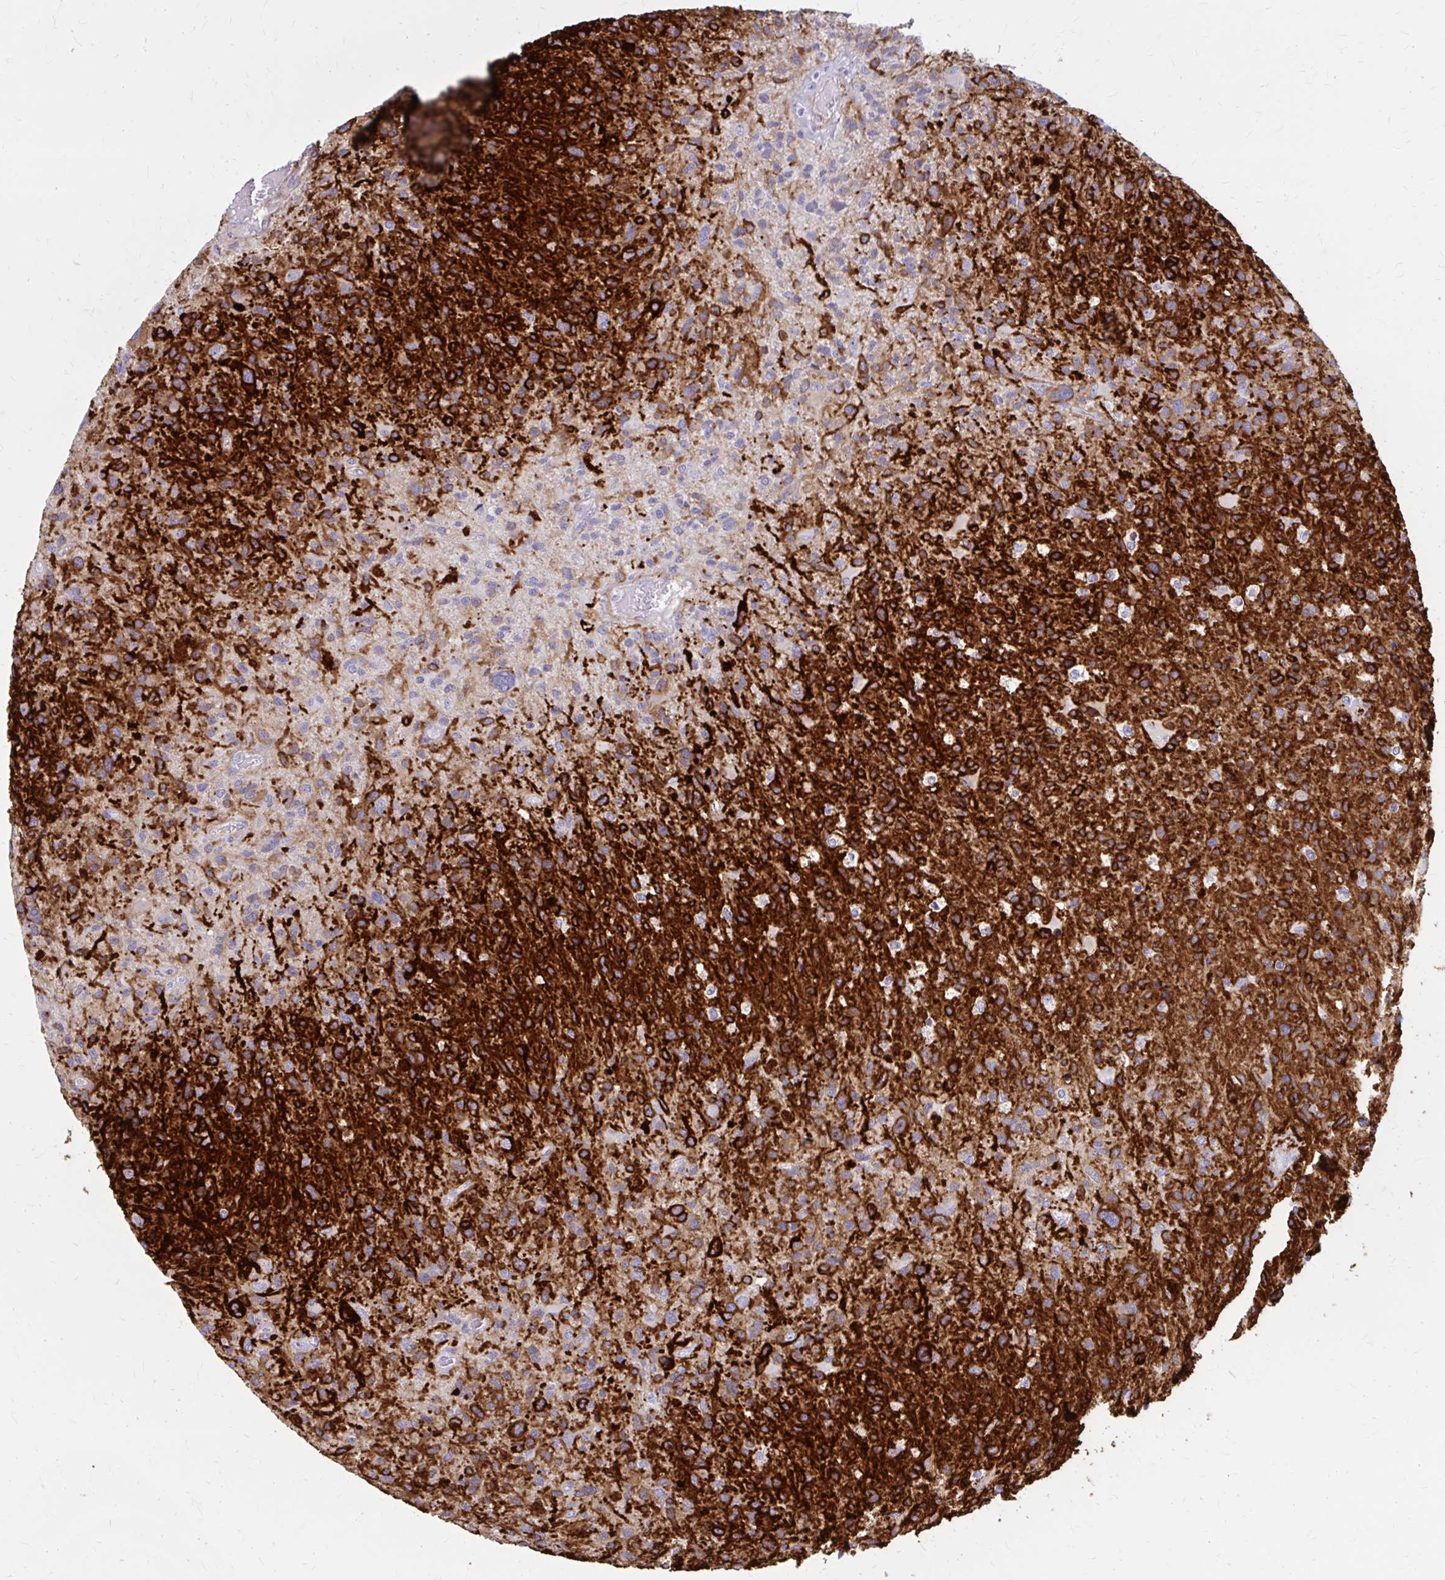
{"staining": {"intensity": "strong", "quantity": "<25%", "location": "cytoplasmic/membranous"}, "tissue": "glioma", "cell_type": "Tumor cells", "image_type": "cancer", "snomed": [{"axis": "morphology", "description": "Glioma, malignant, High grade"}, {"axis": "topography", "description": "Brain"}], "caption": "A medium amount of strong cytoplasmic/membranous positivity is present in approximately <25% of tumor cells in glioma tissue.", "gene": "AKAP12", "patient": {"sex": "female", "age": 70}}